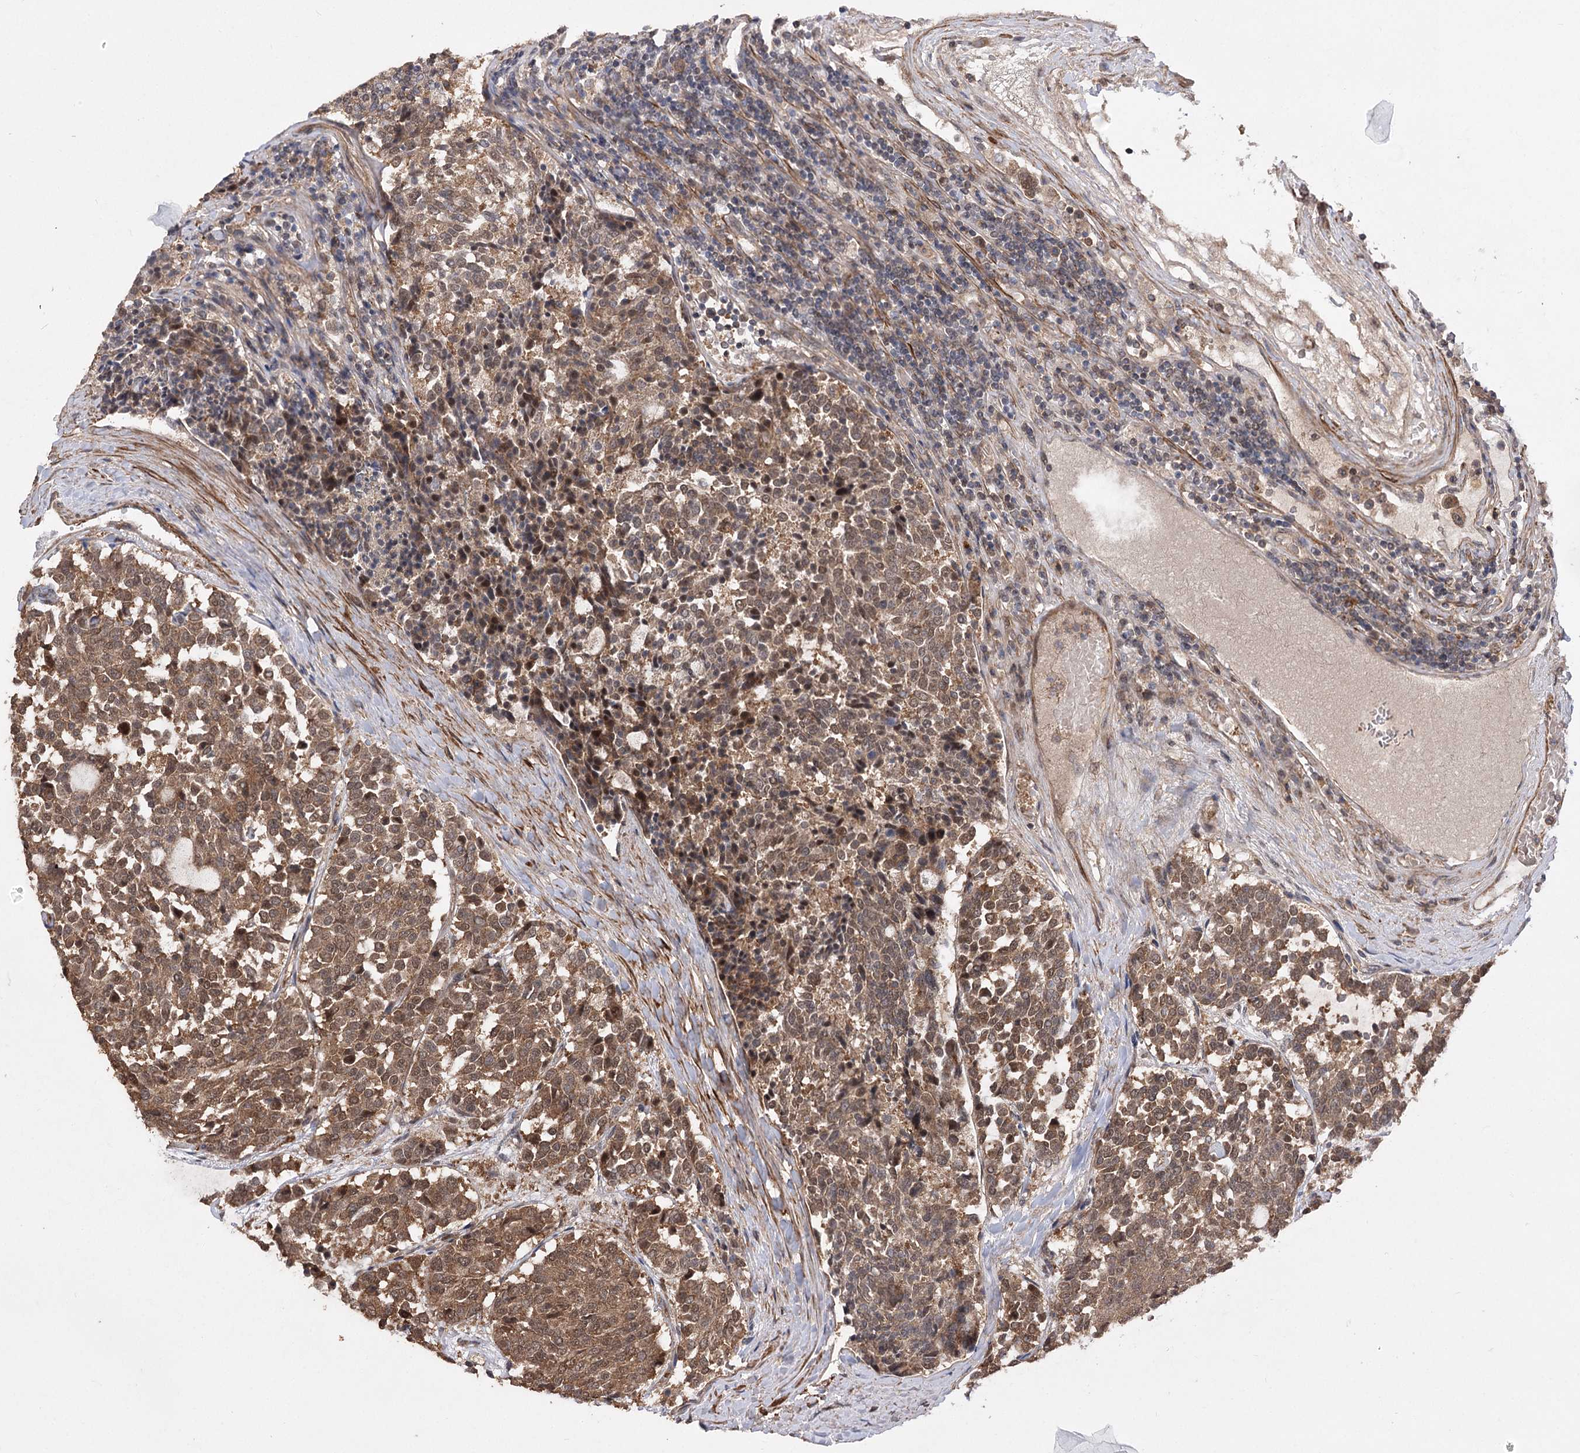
{"staining": {"intensity": "moderate", "quantity": ">75%", "location": "cytoplasmic/membranous"}, "tissue": "carcinoid", "cell_type": "Tumor cells", "image_type": "cancer", "snomed": [{"axis": "morphology", "description": "Carcinoid, malignant, NOS"}, {"axis": "topography", "description": "Pancreas"}], "caption": "Tumor cells show medium levels of moderate cytoplasmic/membranous staining in about >75% of cells in human malignant carcinoid.", "gene": "TENM2", "patient": {"sex": "female", "age": 54}}